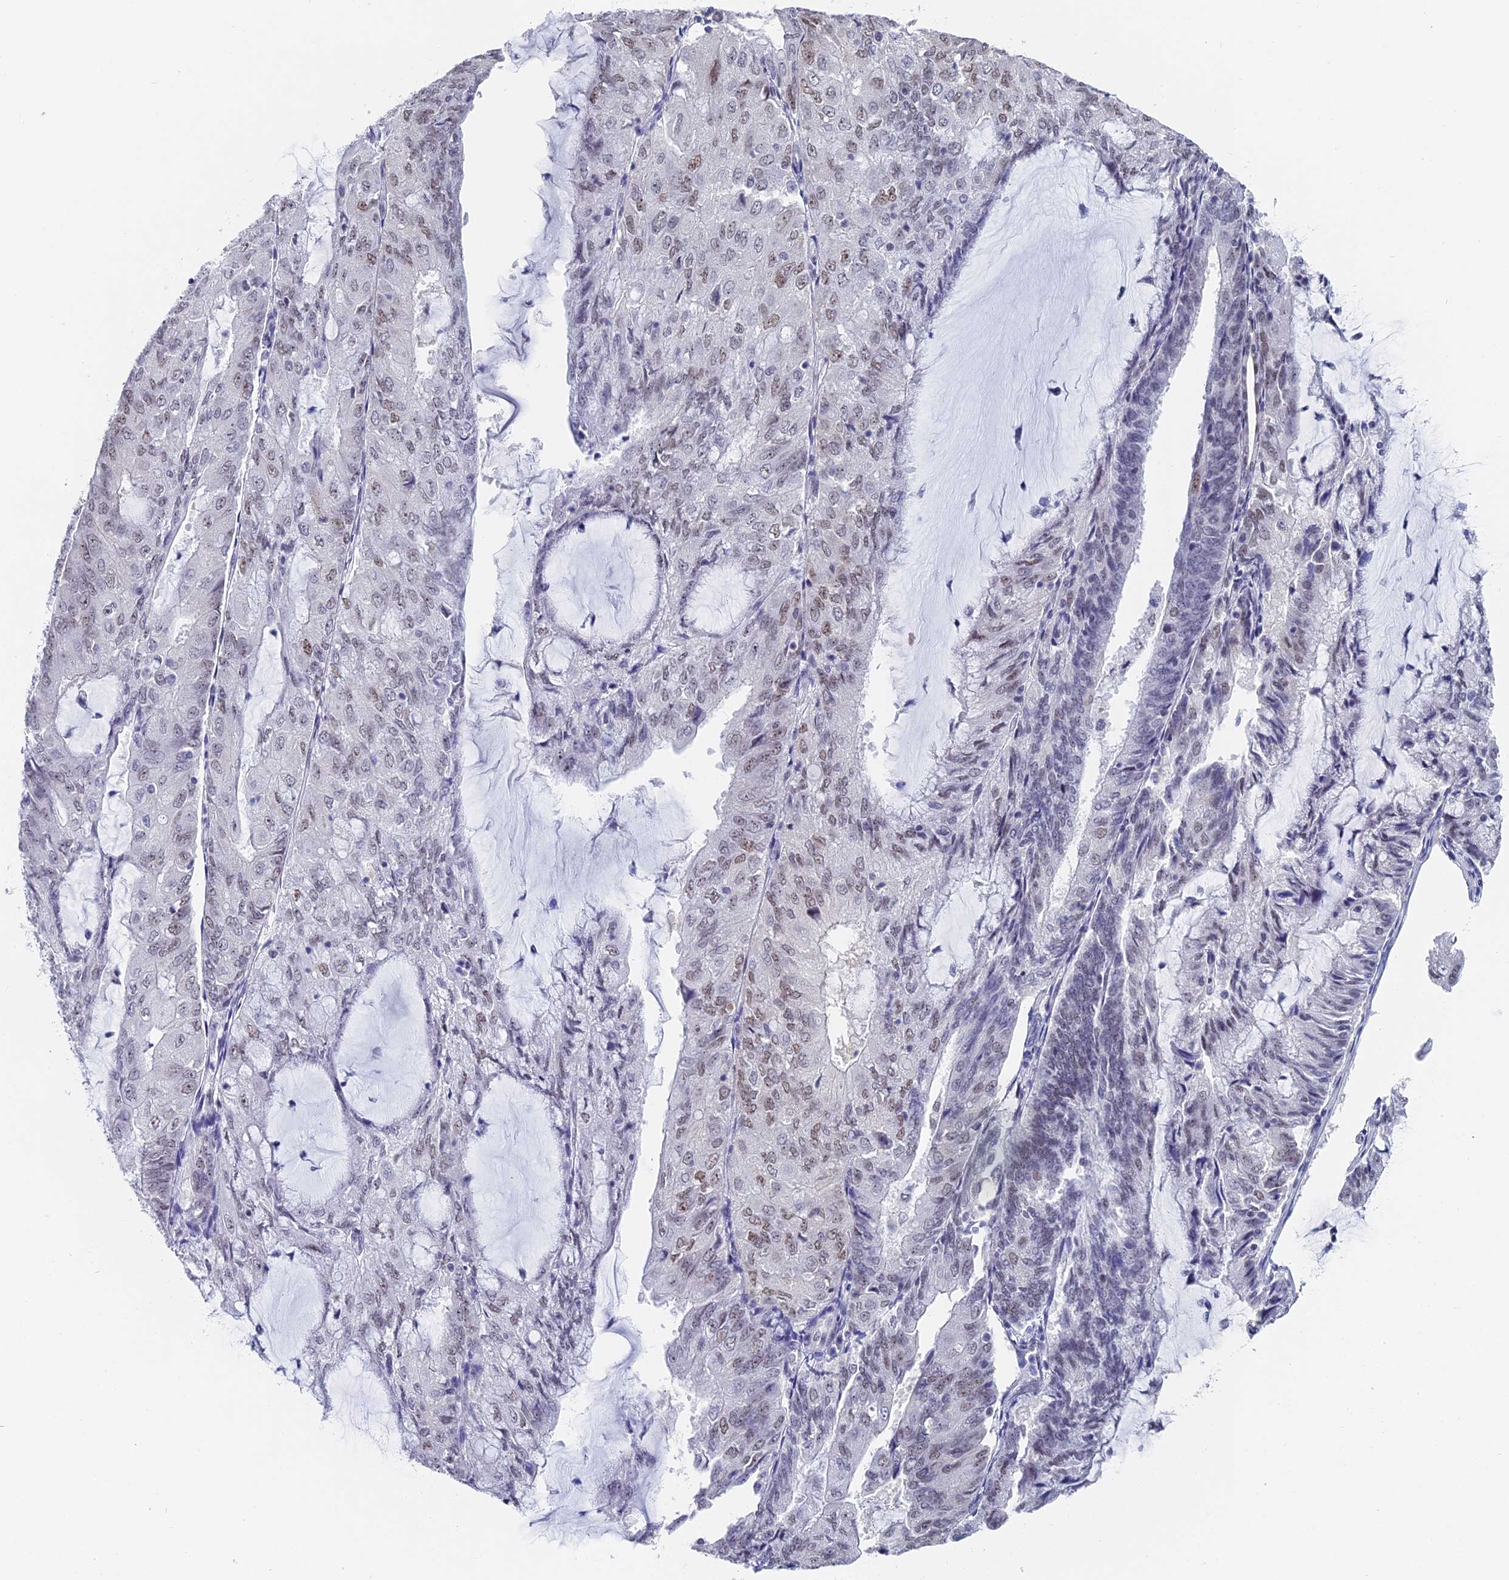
{"staining": {"intensity": "weak", "quantity": "25%-75%", "location": "nuclear"}, "tissue": "endometrial cancer", "cell_type": "Tumor cells", "image_type": "cancer", "snomed": [{"axis": "morphology", "description": "Adenocarcinoma, NOS"}, {"axis": "topography", "description": "Endometrium"}], "caption": "Human endometrial cancer stained for a protein (brown) demonstrates weak nuclear positive staining in approximately 25%-75% of tumor cells.", "gene": "CD2BP2", "patient": {"sex": "female", "age": 81}}